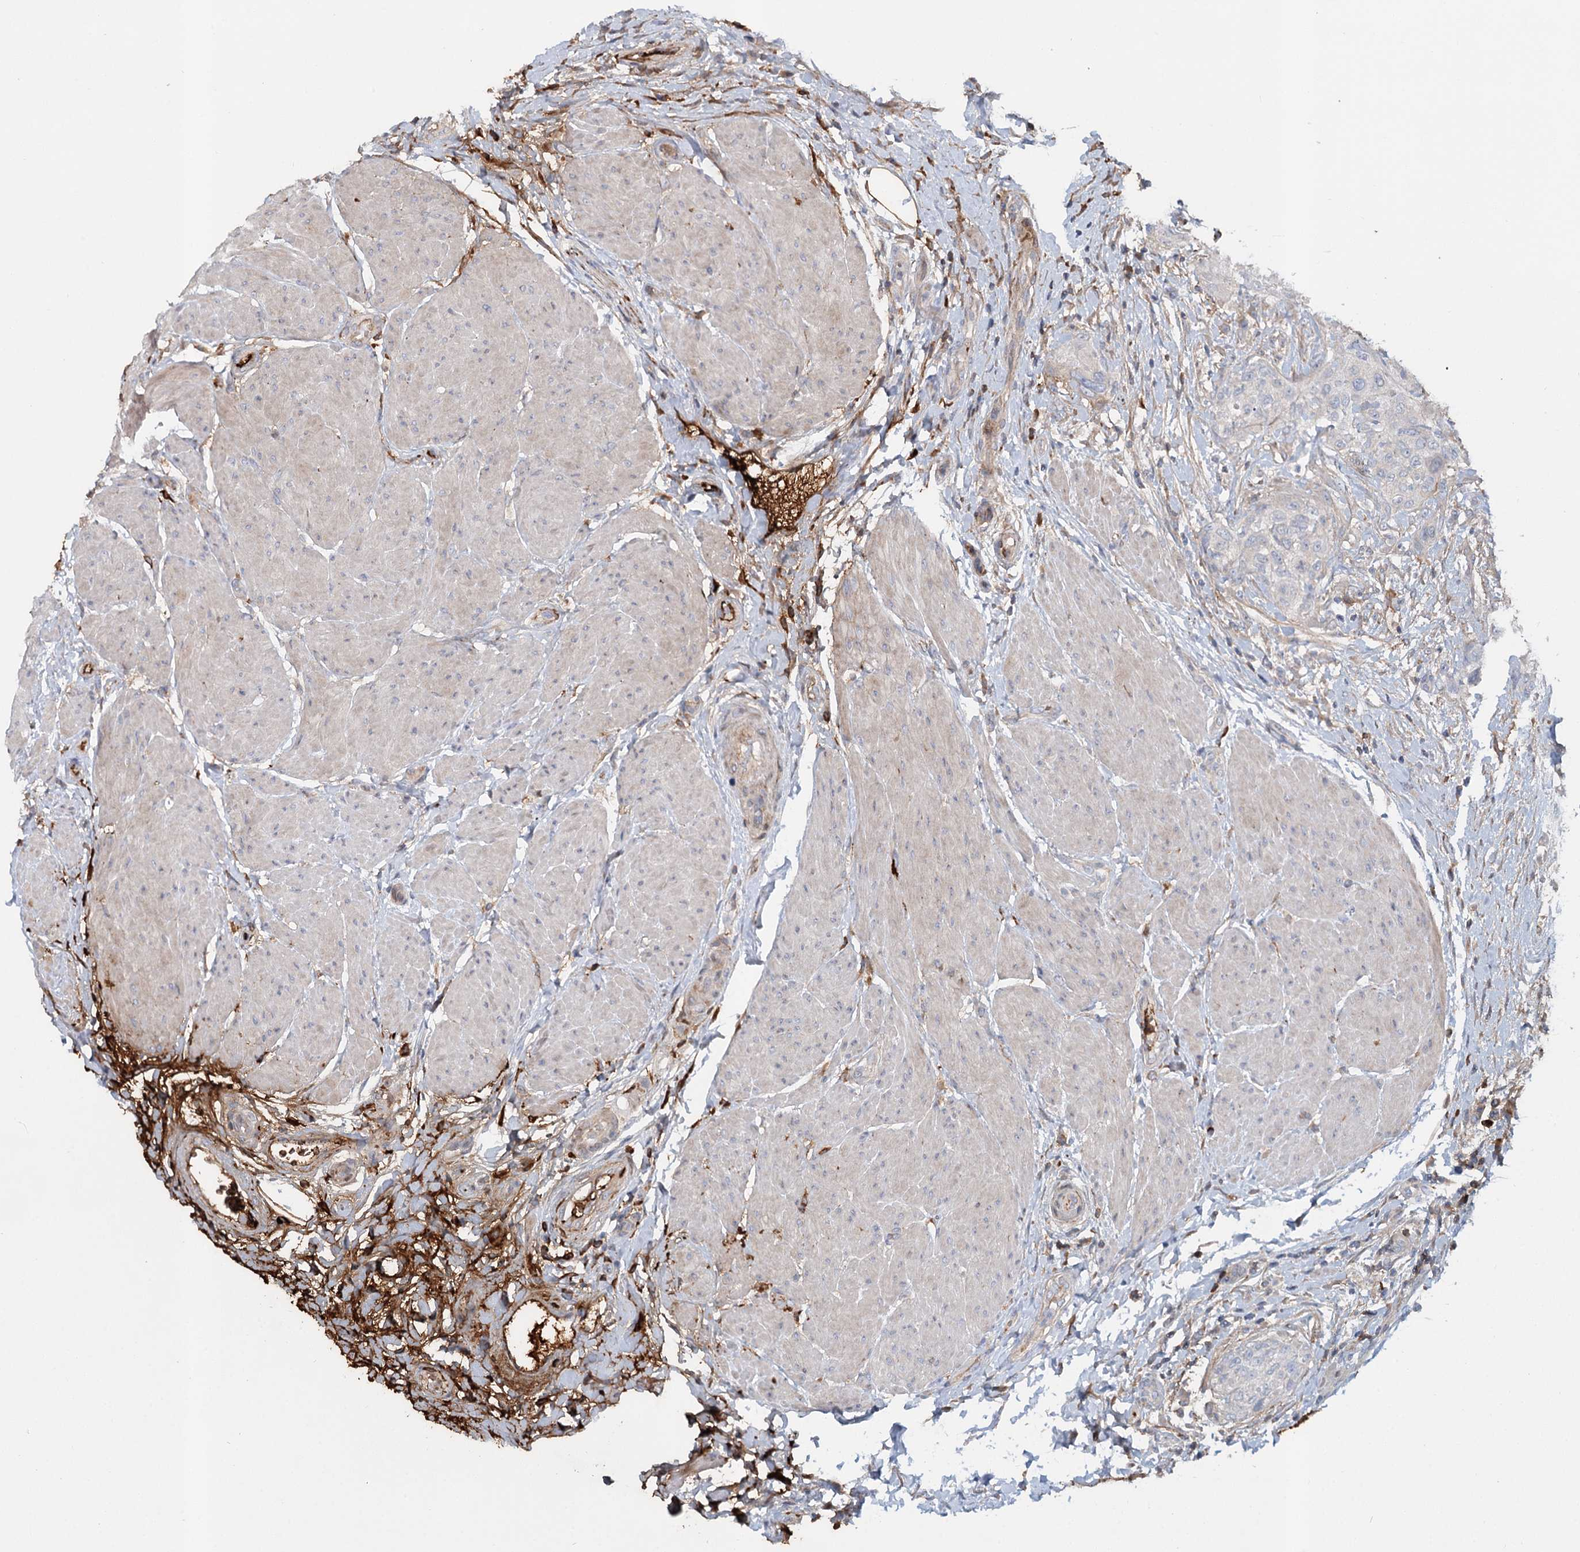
{"staining": {"intensity": "negative", "quantity": "none", "location": "none"}, "tissue": "urothelial cancer", "cell_type": "Tumor cells", "image_type": "cancer", "snomed": [{"axis": "morphology", "description": "Normal tissue, NOS"}, {"axis": "morphology", "description": "Urothelial carcinoma, NOS"}, {"axis": "topography", "description": "Urinary bladder"}, {"axis": "topography", "description": "Peripheral nerve tissue"}], "caption": "An immunohistochemistry histopathology image of urothelial cancer is shown. There is no staining in tumor cells of urothelial cancer. (IHC, brightfield microscopy, high magnification).", "gene": "ALKBH8", "patient": {"sex": "male", "age": 35}}